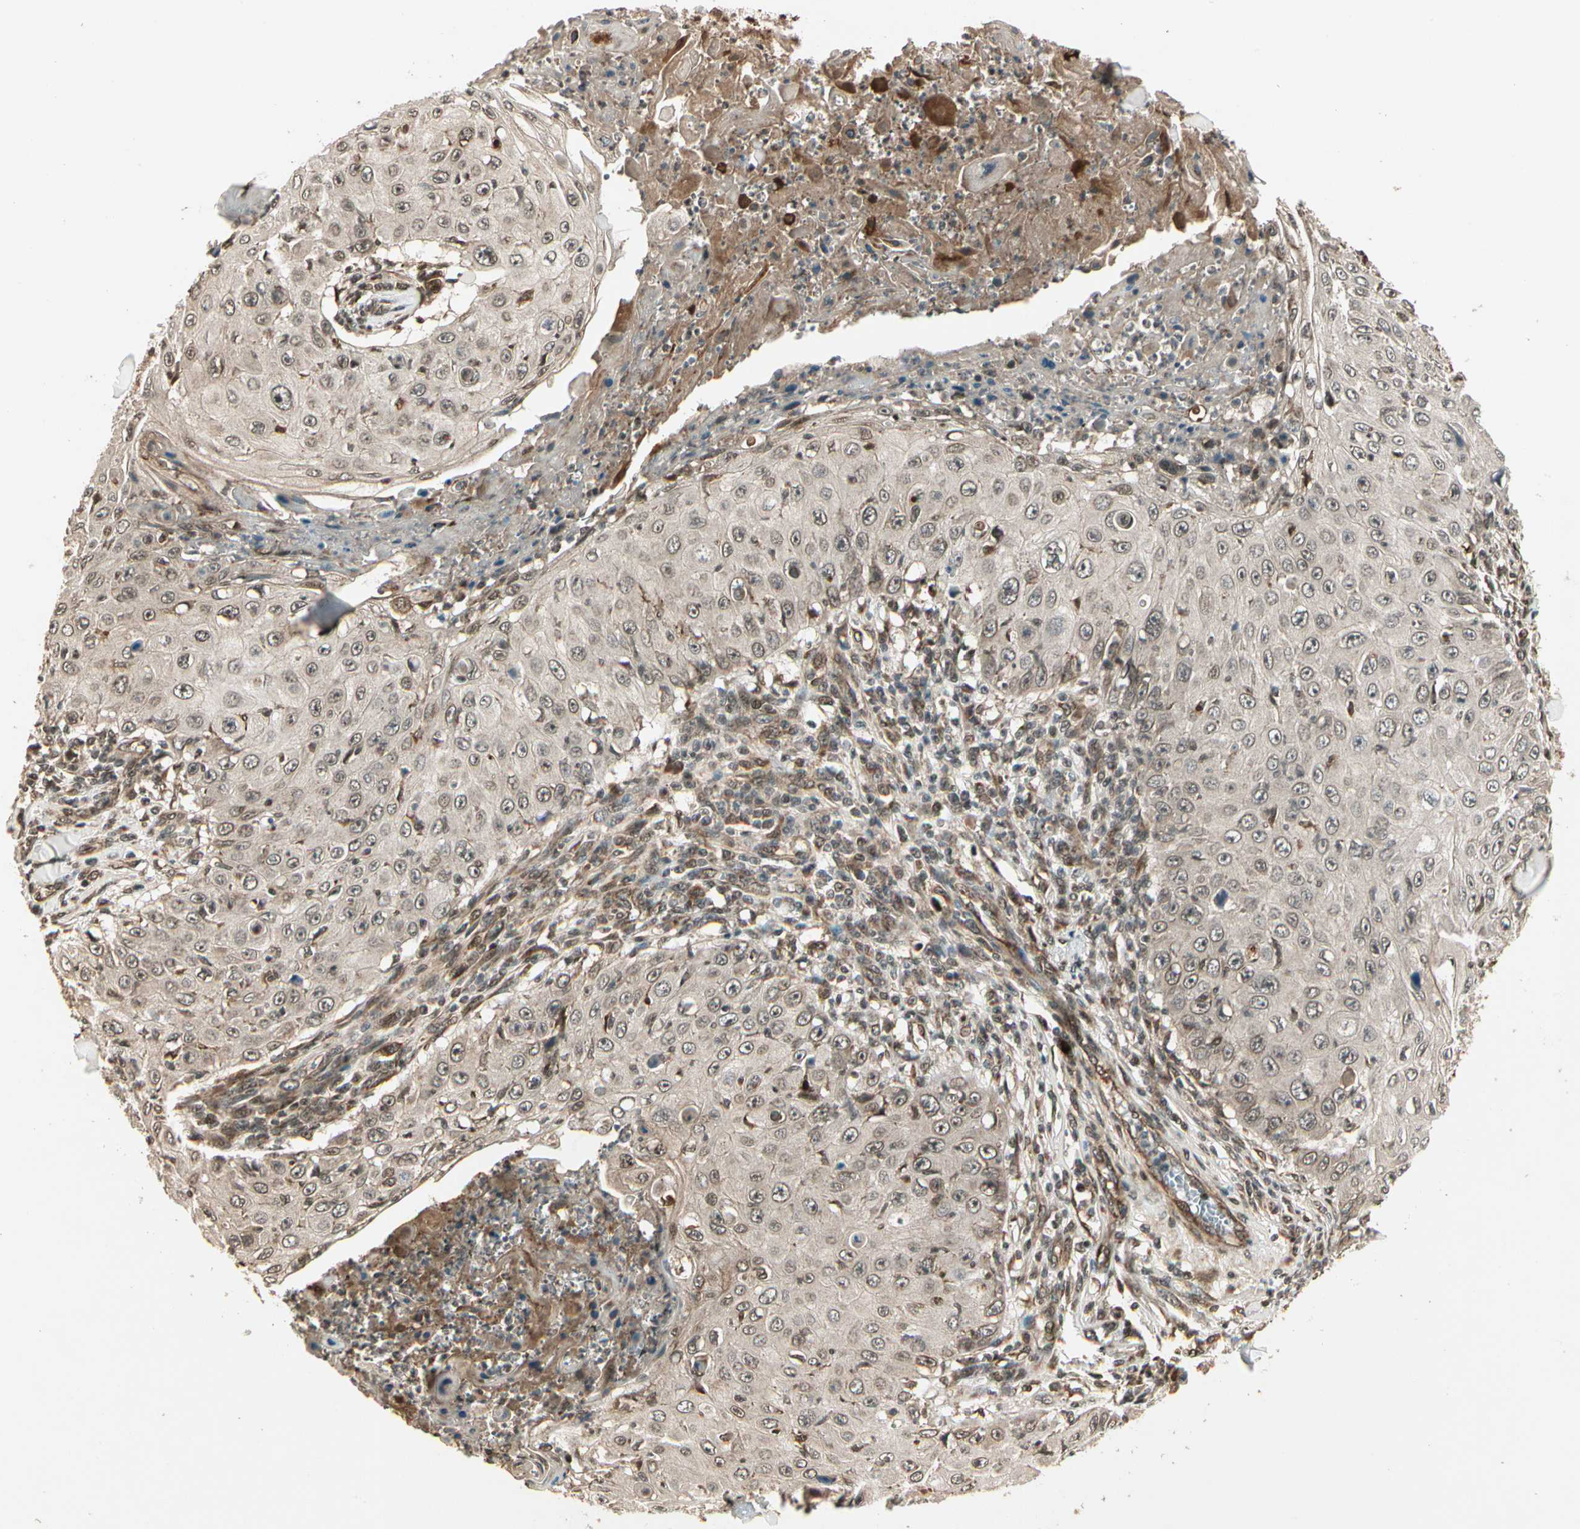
{"staining": {"intensity": "weak", "quantity": "<25%", "location": "cytoplasmic/membranous"}, "tissue": "skin cancer", "cell_type": "Tumor cells", "image_type": "cancer", "snomed": [{"axis": "morphology", "description": "Squamous cell carcinoma, NOS"}, {"axis": "topography", "description": "Skin"}], "caption": "This is an immunohistochemistry micrograph of human skin cancer. There is no positivity in tumor cells.", "gene": "GLUL", "patient": {"sex": "male", "age": 86}}